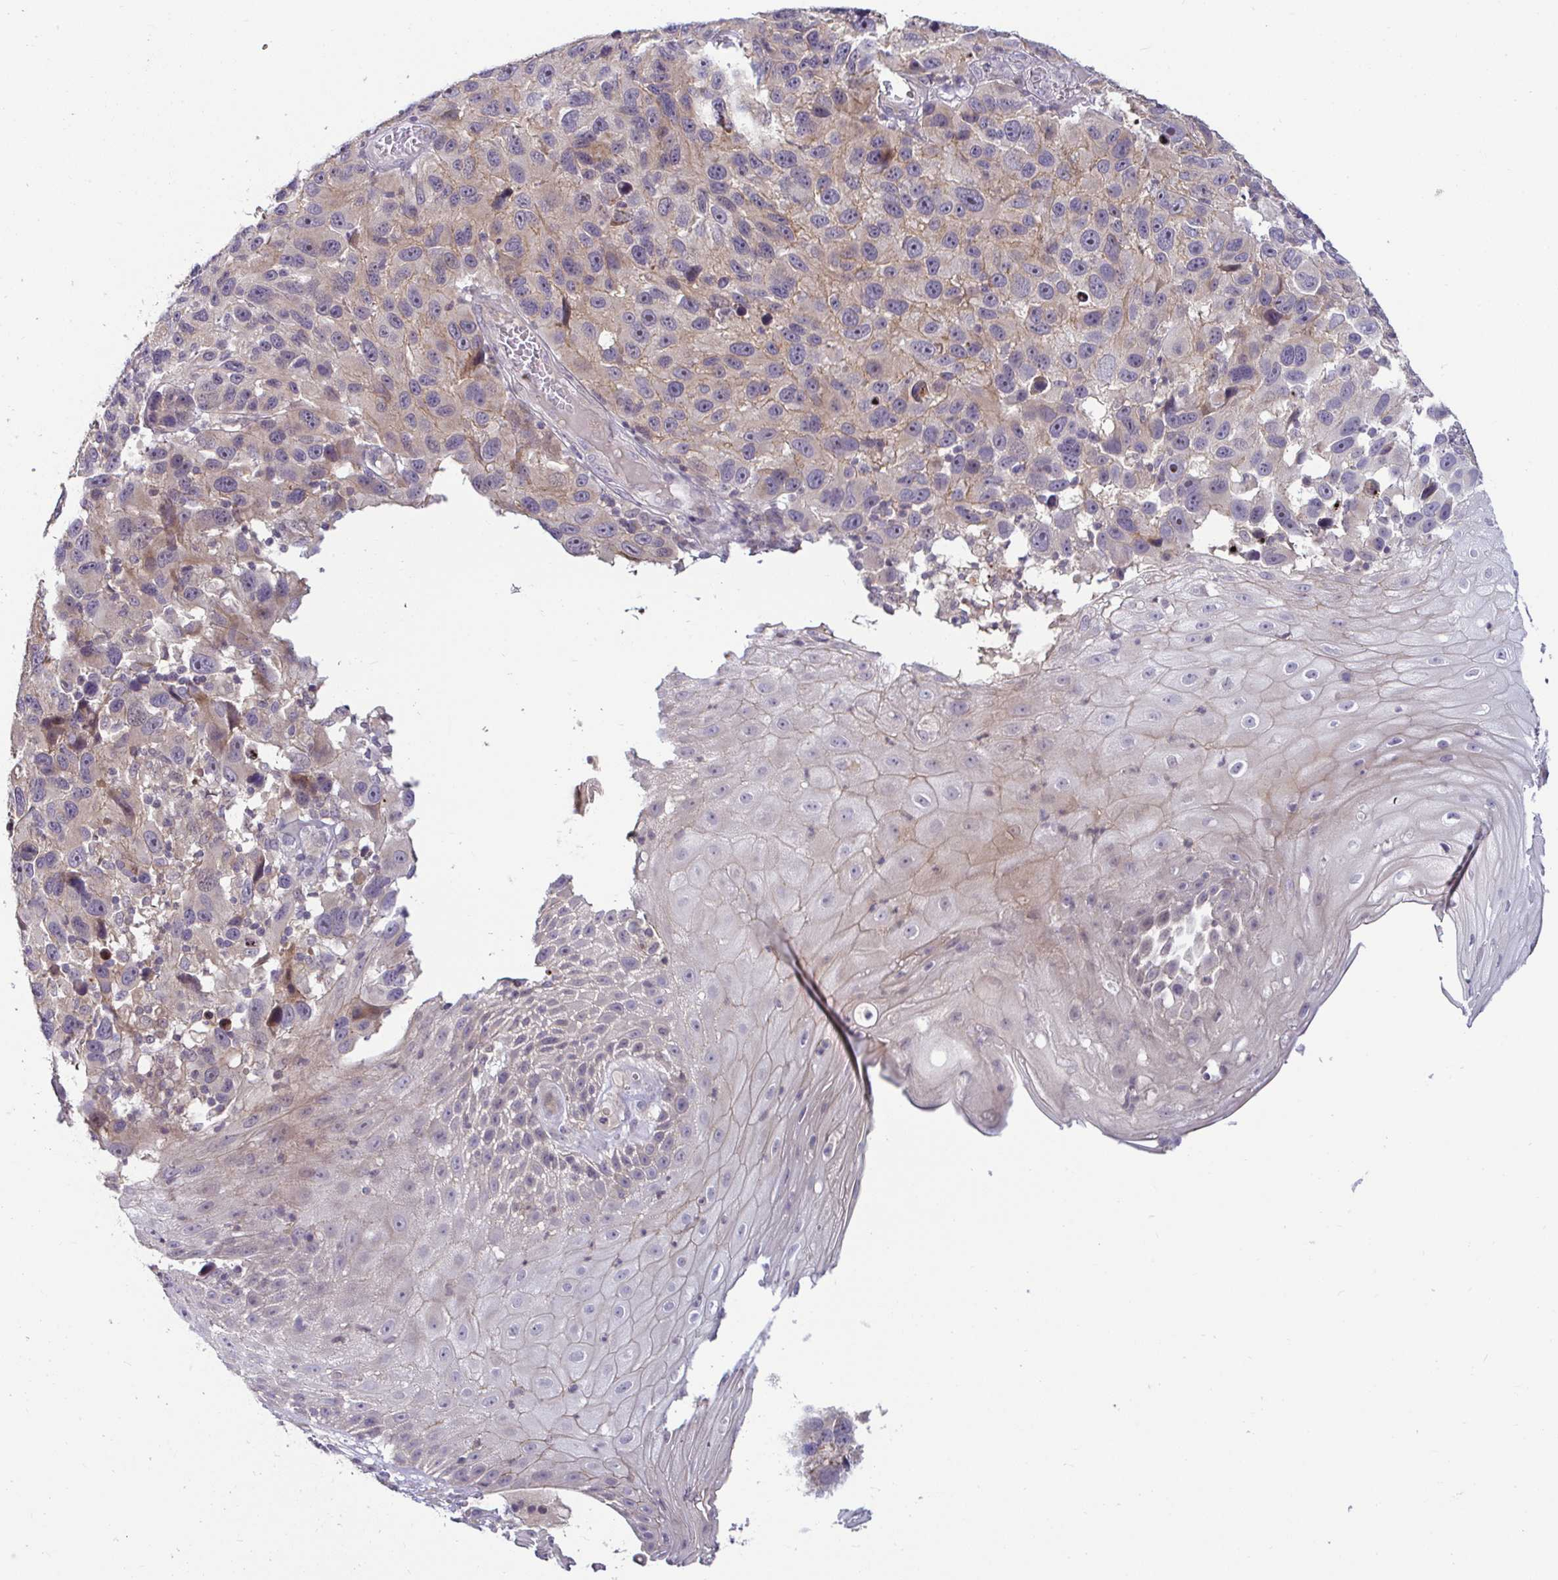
{"staining": {"intensity": "weak", "quantity": "<25%", "location": "cytoplasmic/membranous"}, "tissue": "melanoma", "cell_type": "Tumor cells", "image_type": "cancer", "snomed": [{"axis": "morphology", "description": "Malignant melanoma, NOS"}, {"axis": "topography", "description": "Skin"}], "caption": "Tumor cells are negative for protein expression in human malignant melanoma. (Stains: DAB (3,3'-diaminobenzidine) immunohistochemistry with hematoxylin counter stain, Microscopy: brightfield microscopy at high magnification).", "gene": "GSTM1", "patient": {"sex": "male", "age": 53}}